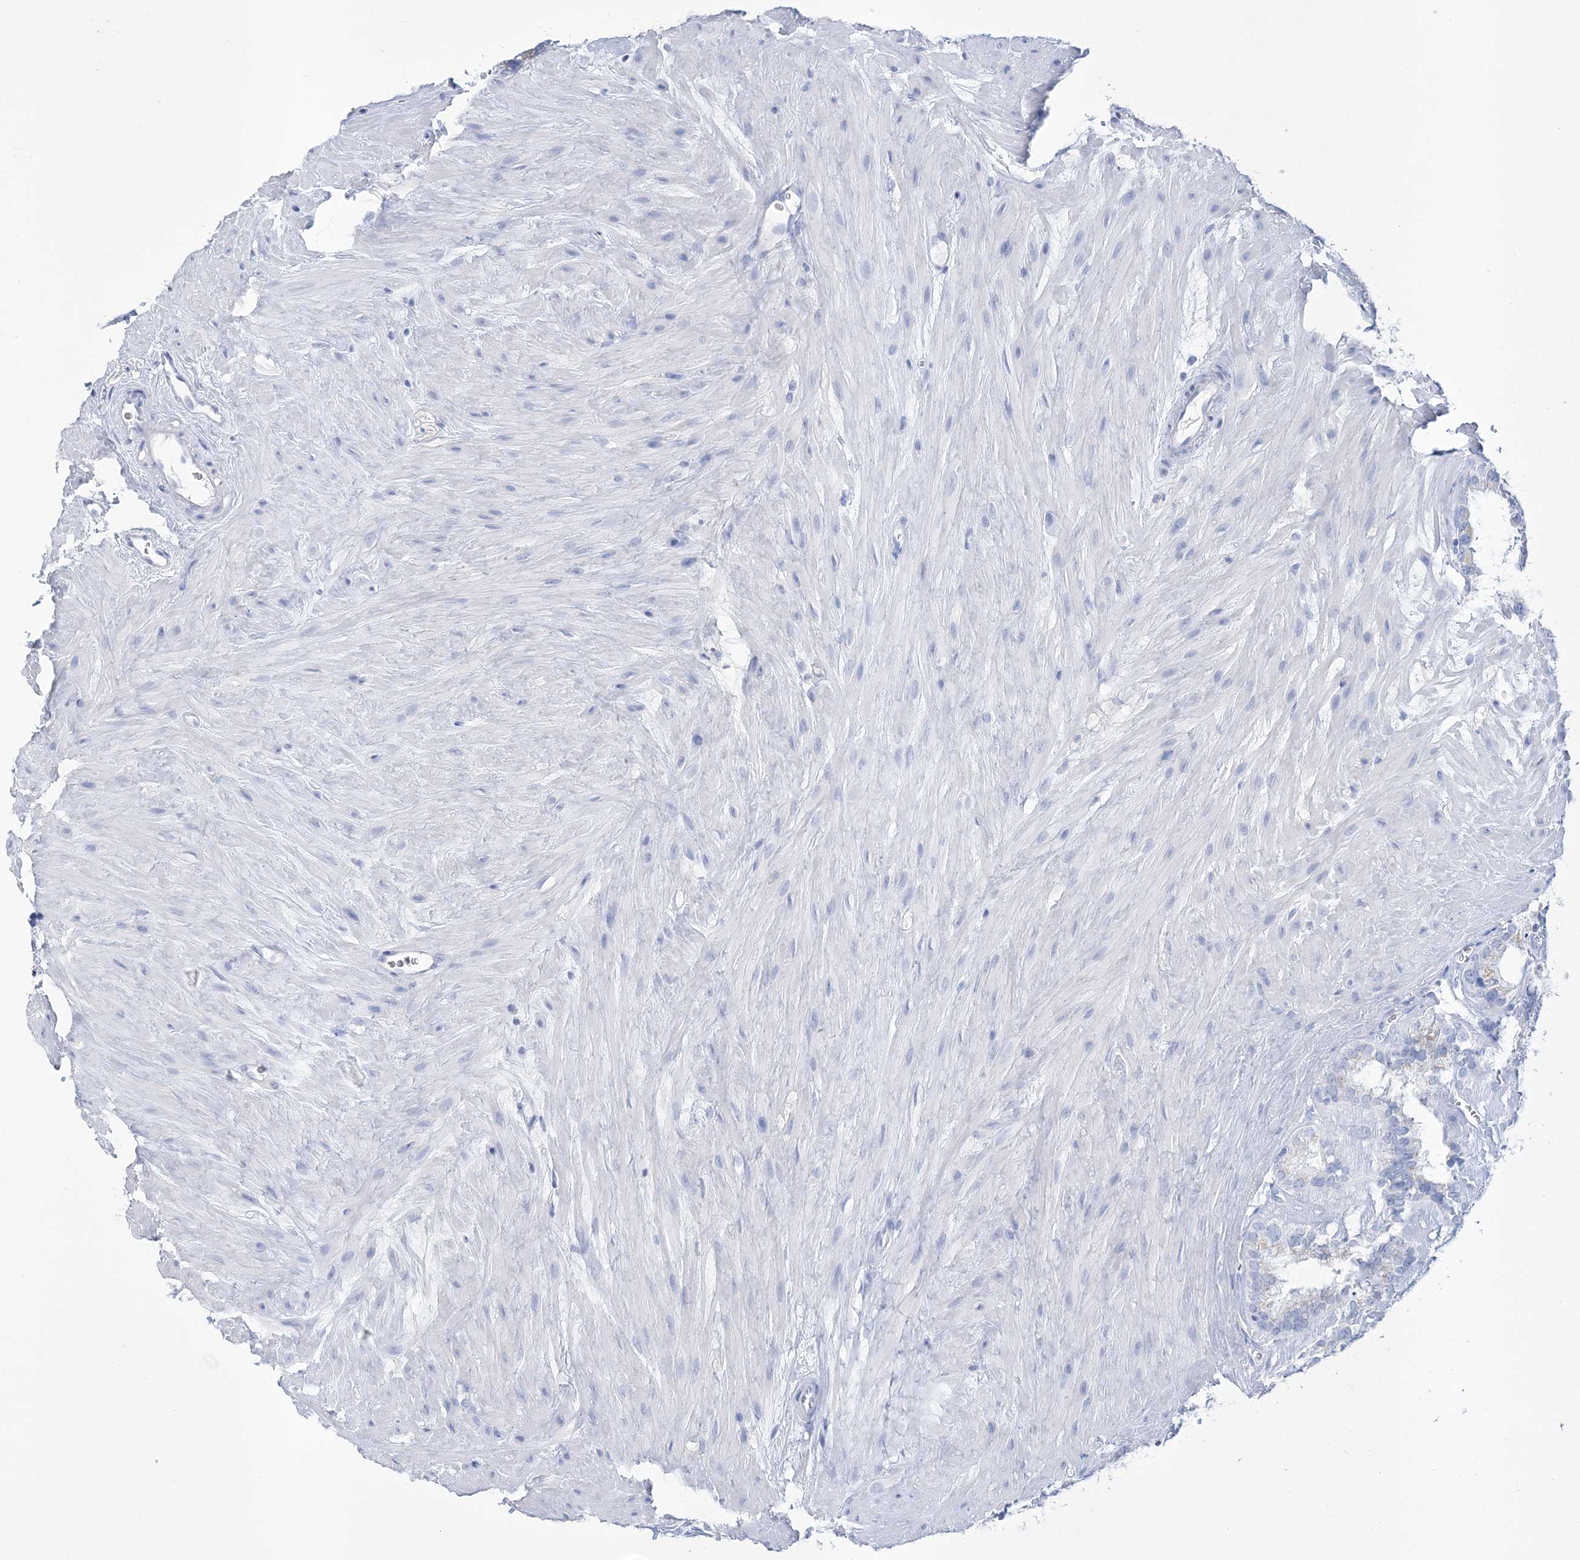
{"staining": {"intensity": "negative", "quantity": "none", "location": "none"}, "tissue": "seminal vesicle", "cell_type": "Glandular cells", "image_type": "normal", "snomed": [{"axis": "morphology", "description": "Normal tissue, NOS"}, {"axis": "topography", "description": "Prostate"}, {"axis": "topography", "description": "Seminal veicle"}], "caption": "IHC image of unremarkable human seminal vesicle stained for a protein (brown), which shows no expression in glandular cells.", "gene": "RBP2", "patient": {"sex": "male", "age": 59}}